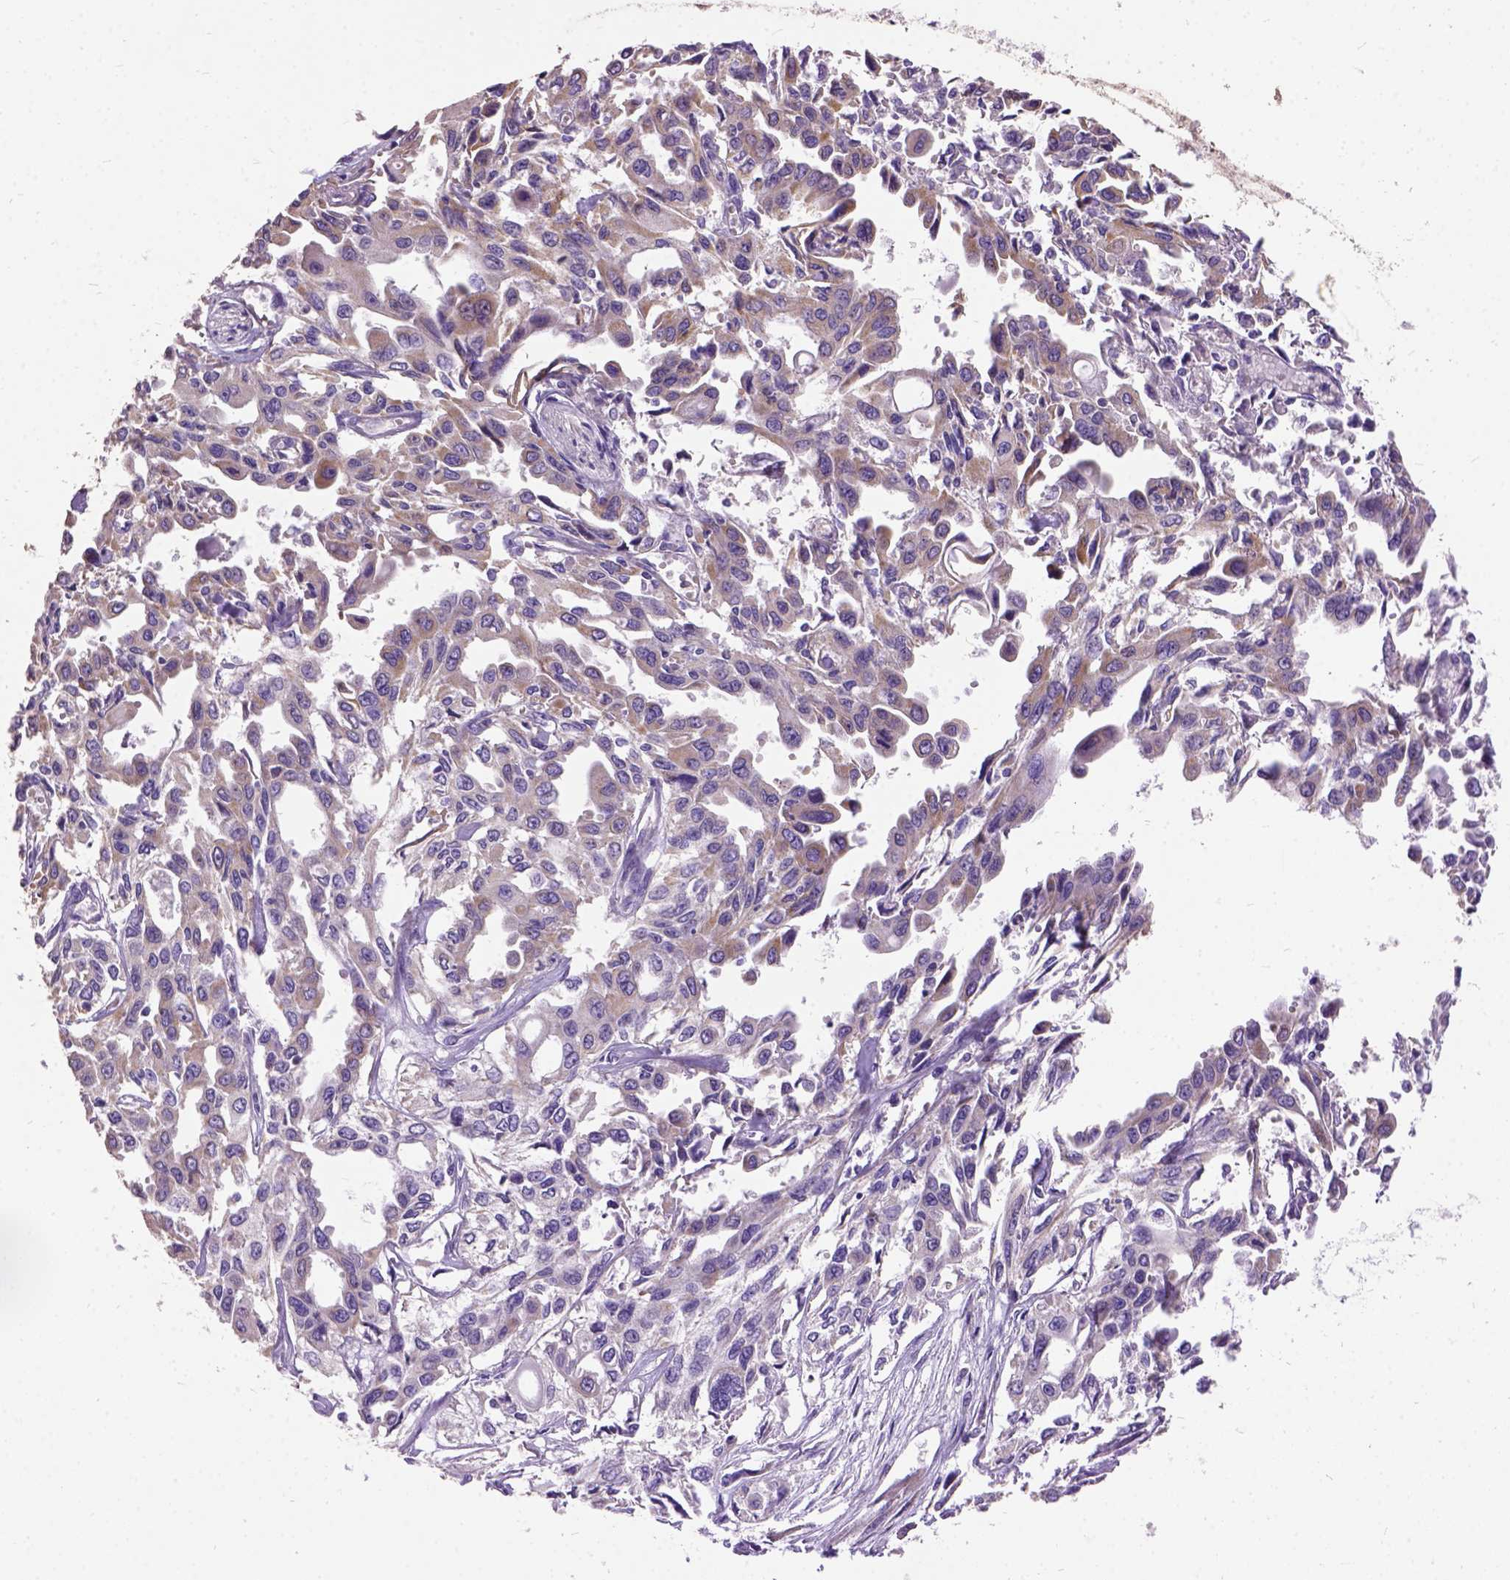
{"staining": {"intensity": "moderate", "quantity": "25%-75%", "location": "cytoplasmic/membranous"}, "tissue": "pancreatic cancer", "cell_type": "Tumor cells", "image_type": "cancer", "snomed": [{"axis": "morphology", "description": "Adenocarcinoma, NOS"}, {"axis": "topography", "description": "Pancreas"}], "caption": "Human pancreatic adenocarcinoma stained with a brown dye displays moderate cytoplasmic/membranous positive positivity in about 25%-75% of tumor cells.", "gene": "DQX1", "patient": {"sex": "female", "age": 55}}